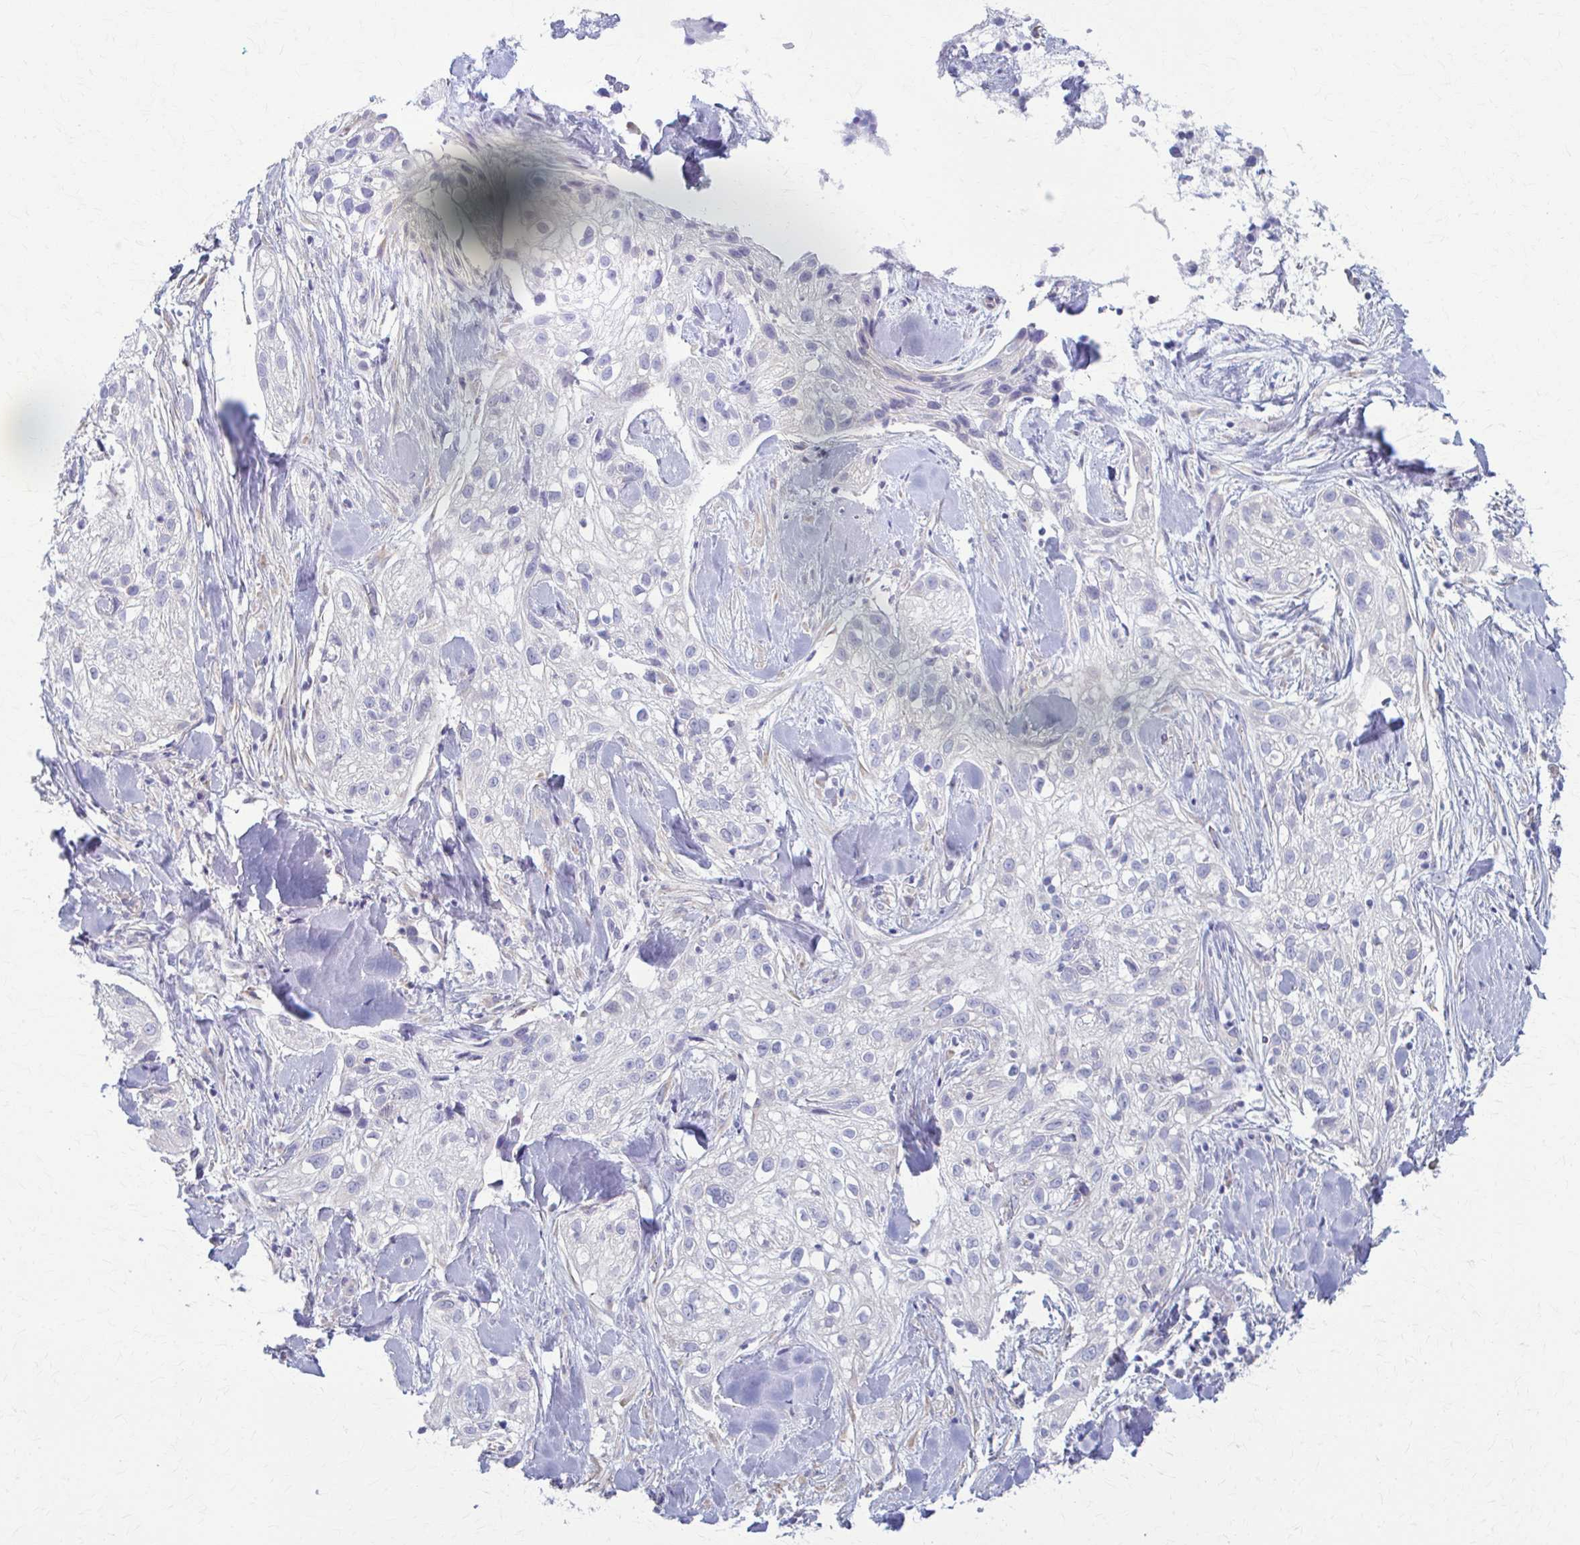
{"staining": {"intensity": "negative", "quantity": "none", "location": "none"}, "tissue": "skin cancer", "cell_type": "Tumor cells", "image_type": "cancer", "snomed": [{"axis": "morphology", "description": "Squamous cell carcinoma, NOS"}, {"axis": "topography", "description": "Skin"}], "caption": "Skin cancer was stained to show a protein in brown. There is no significant staining in tumor cells.", "gene": "PRKRA", "patient": {"sex": "male", "age": 82}}